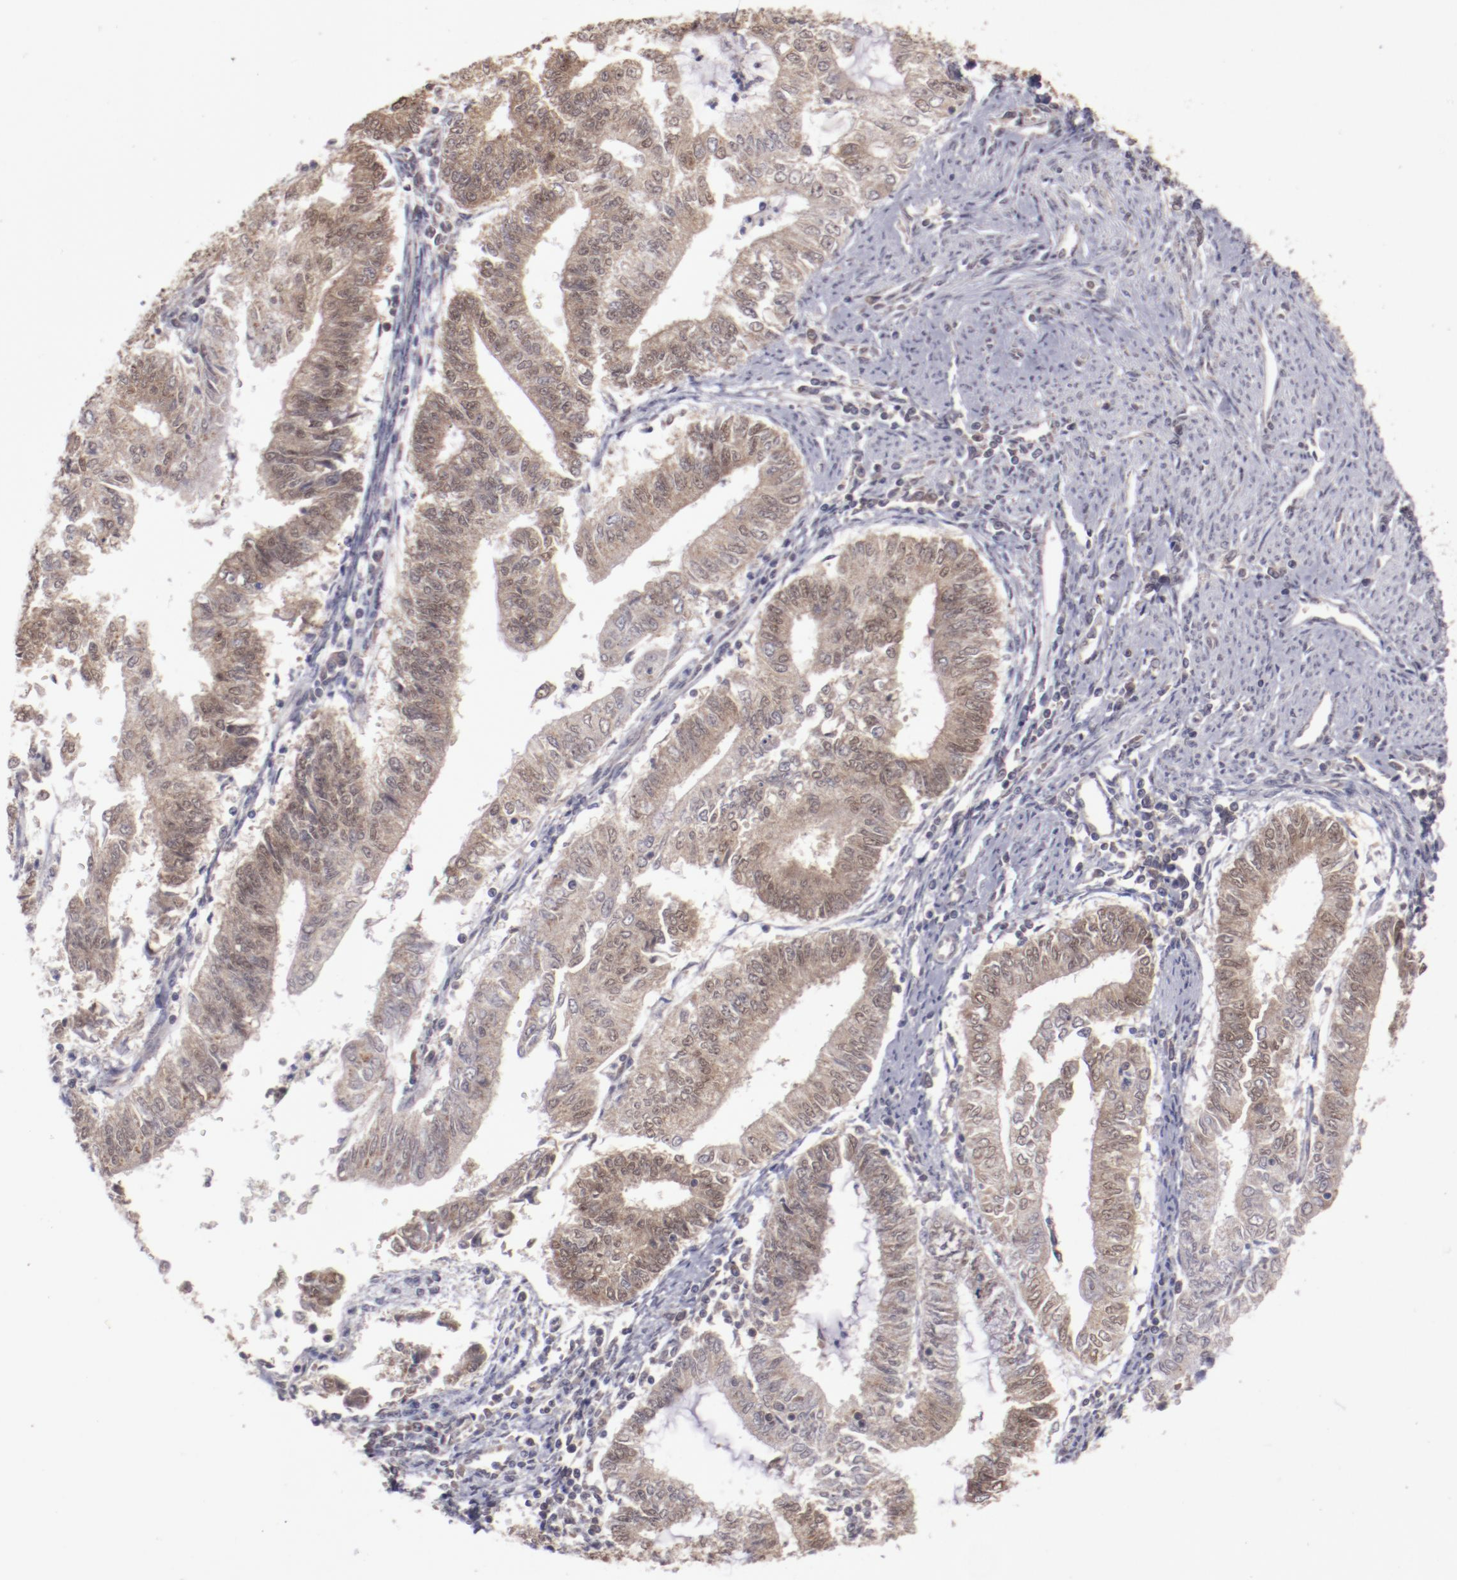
{"staining": {"intensity": "moderate", "quantity": ">75%", "location": "cytoplasmic/membranous,nuclear"}, "tissue": "endometrial cancer", "cell_type": "Tumor cells", "image_type": "cancer", "snomed": [{"axis": "morphology", "description": "Adenocarcinoma, NOS"}, {"axis": "topography", "description": "Endometrium"}], "caption": "Immunohistochemical staining of human endometrial adenocarcinoma exhibits medium levels of moderate cytoplasmic/membranous and nuclear protein positivity in about >75% of tumor cells.", "gene": "ARNT", "patient": {"sex": "female", "age": 66}}